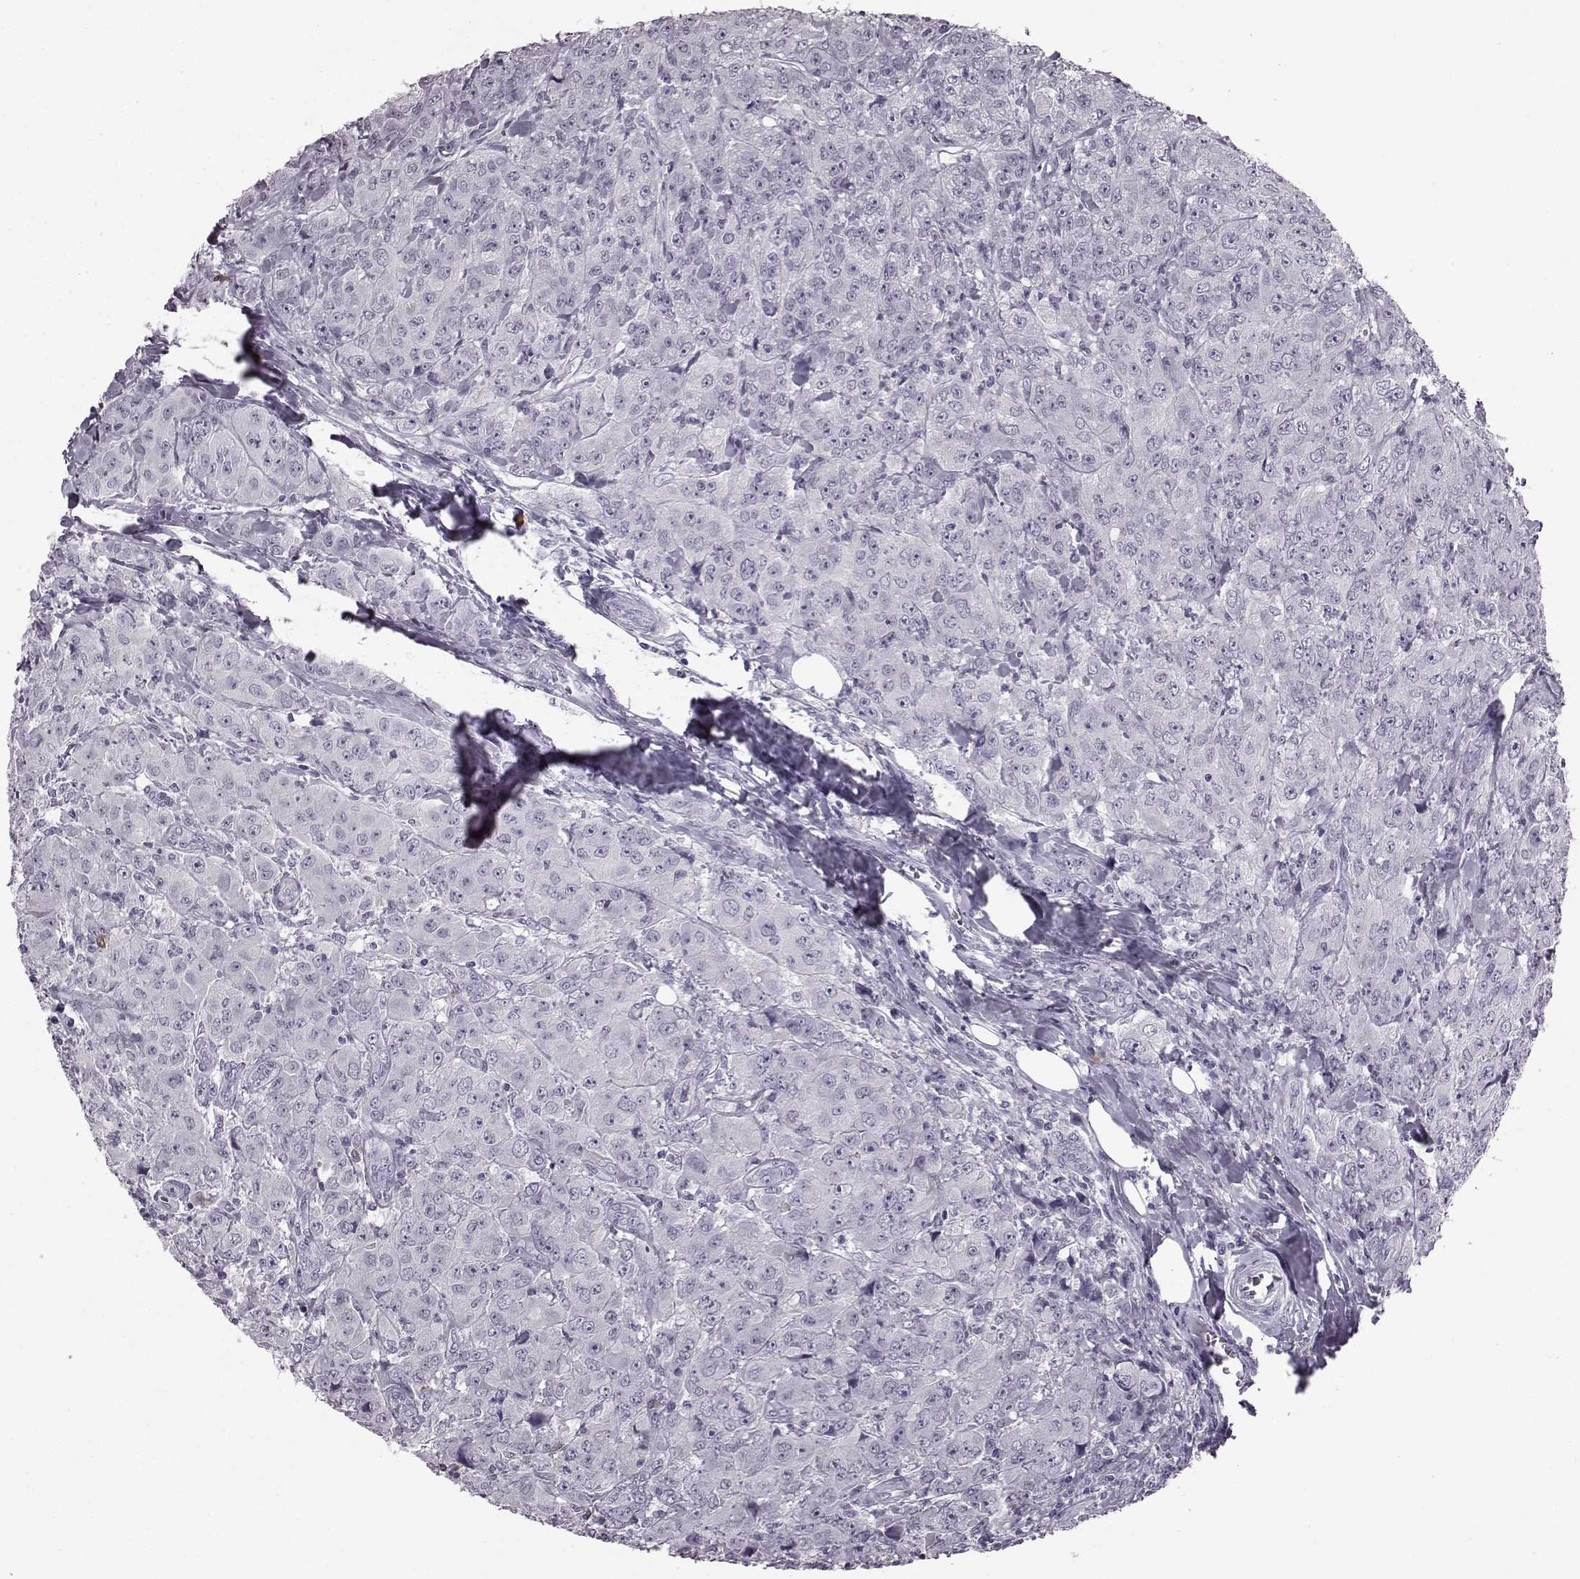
{"staining": {"intensity": "negative", "quantity": "none", "location": "none"}, "tissue": "breast cancer", "cell_type": "Tumor cells", "image_type": "cancer", "snomed": [{"axis": "morphology", "description": "Duct carcinoma"}, {"axis": "topography", "description": "Breast"}], "caption": "Immunohistochemical staining of infiltrating ductal carcinoma (breast) demonstrates no significant expression in tumor cells.", "gene": "JSRP1", "patient": {"sex": "female", "age": 43}}